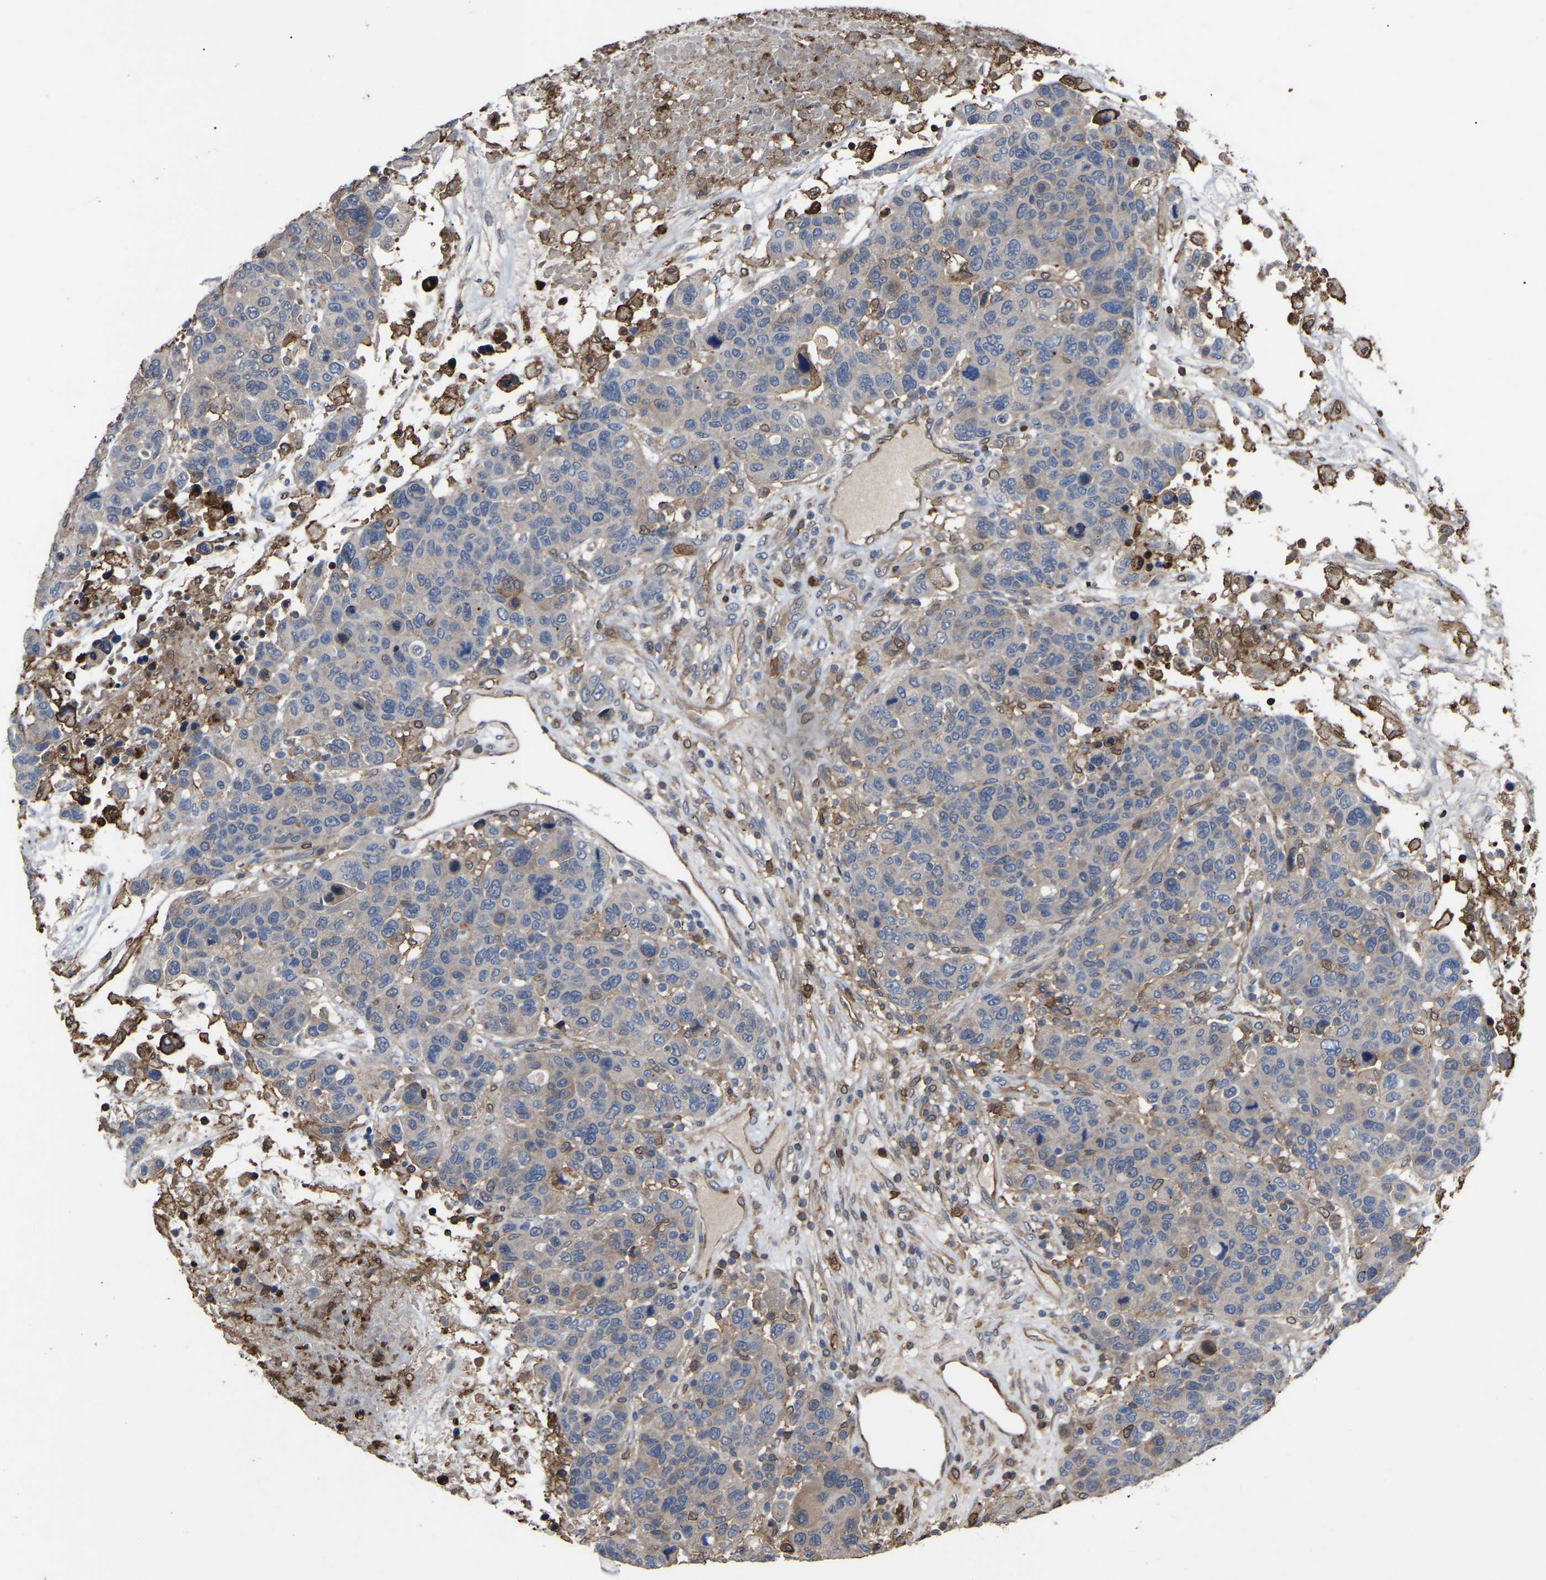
{"staining": {"intensity": "negative", "quantity": "none", "location": "none"}, "tissue": "breast cancer", "cell_type": "Tumor cells", "image_type": "cancer", "snomed": [{"axis": "morphology", "description": "Duct carcinoma"}, {"axis": "topography", "description": "Breast"}], "caption": "Human infiltrating ductal carcinoma (breast) stained for a protein using IHC displays no expression in tumor cells.", "gene": "CIT", "patient": {"sex": "female", "age": 37}}